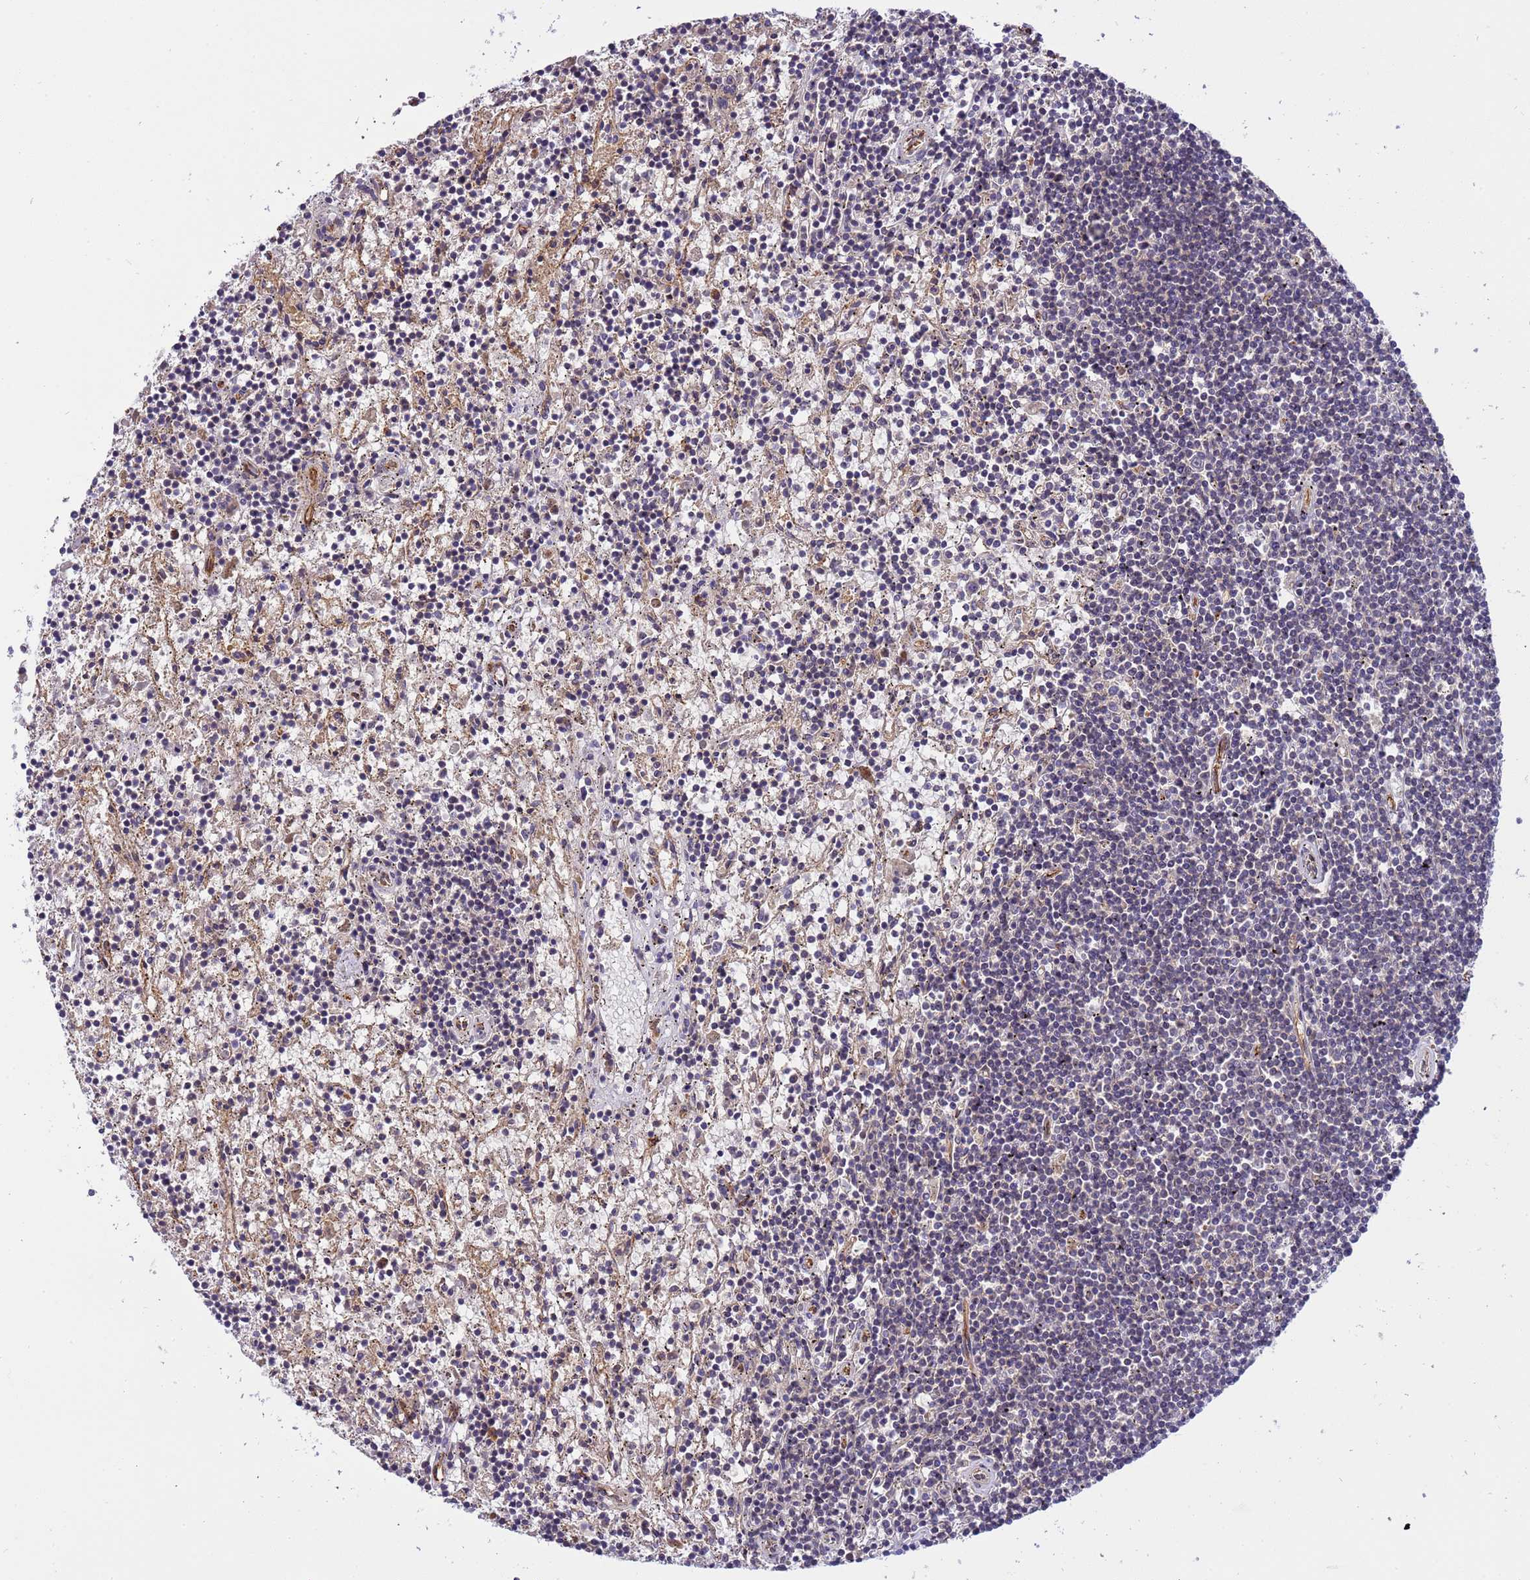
{"staining": {"intensity": "negative", "quantity": "none", "location": "none"}, "tissue": "lymphoma", "cell_type": "Tumor cells", "image_type": "cancer", "snomed": [{"axis": "morphology", "description": "Malignant lymphoma, non-Hodgkin's type, Low grade"}, {"axis": "topography", "description": "Spleen"}], "caption": "This micrograph is of low-grade malignant lymphoma, non-Hodgkin's type stained with immunohistochemistry (IHC) to label a protein in brown with the nuclei are counter-stained blue. There is no positivity in tumor cells.", "gene": "SMCO3", "patient": {"sex": "male", "age": 76}}